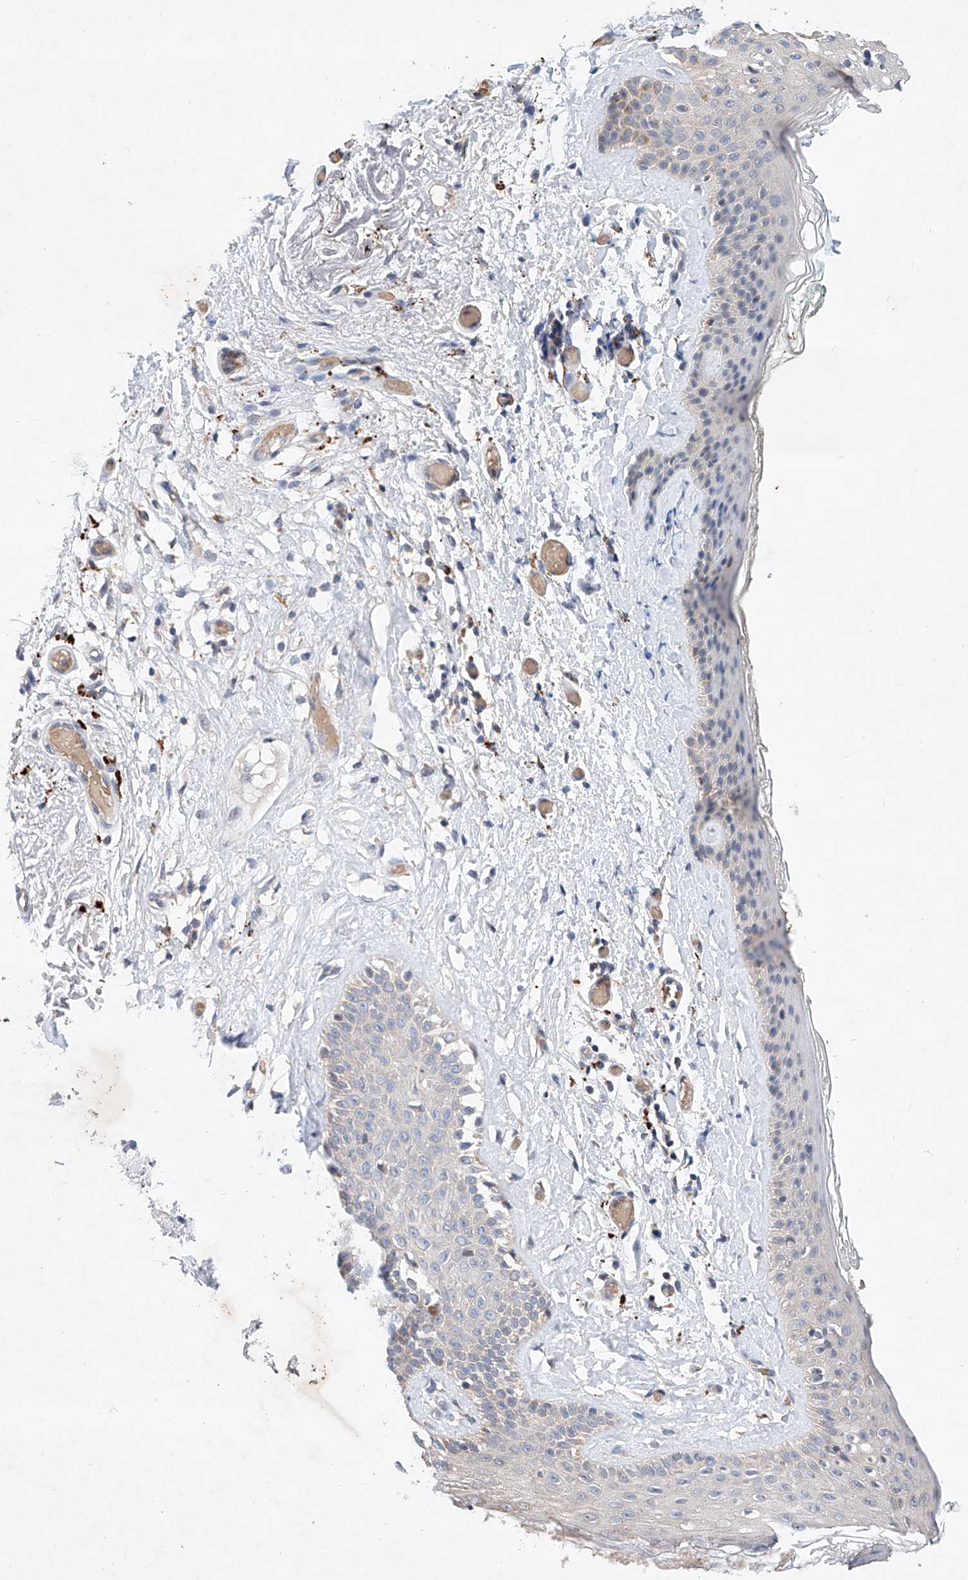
{"staining": {"intensity": "weak", "quantity": "<25%", "location": "cytoplasmic/membranous"}, "tissue": "skin cancer", "cell_type": "Tumor cells", "image_type": "cancer", "snomed": [{"axis": "morphology", "description": "Basal cell carcinoma"}, {"axis": "topography", "description": "Skin"}], "caption": "Immunohistochemistry (IHC) micrograph of human skin cancer (basal cell carcinoma) stained for a protein (brown), which shows no expression in tumor cells.", "gene": "FASTK", "patient": {"sex": "female", "age": 84}}